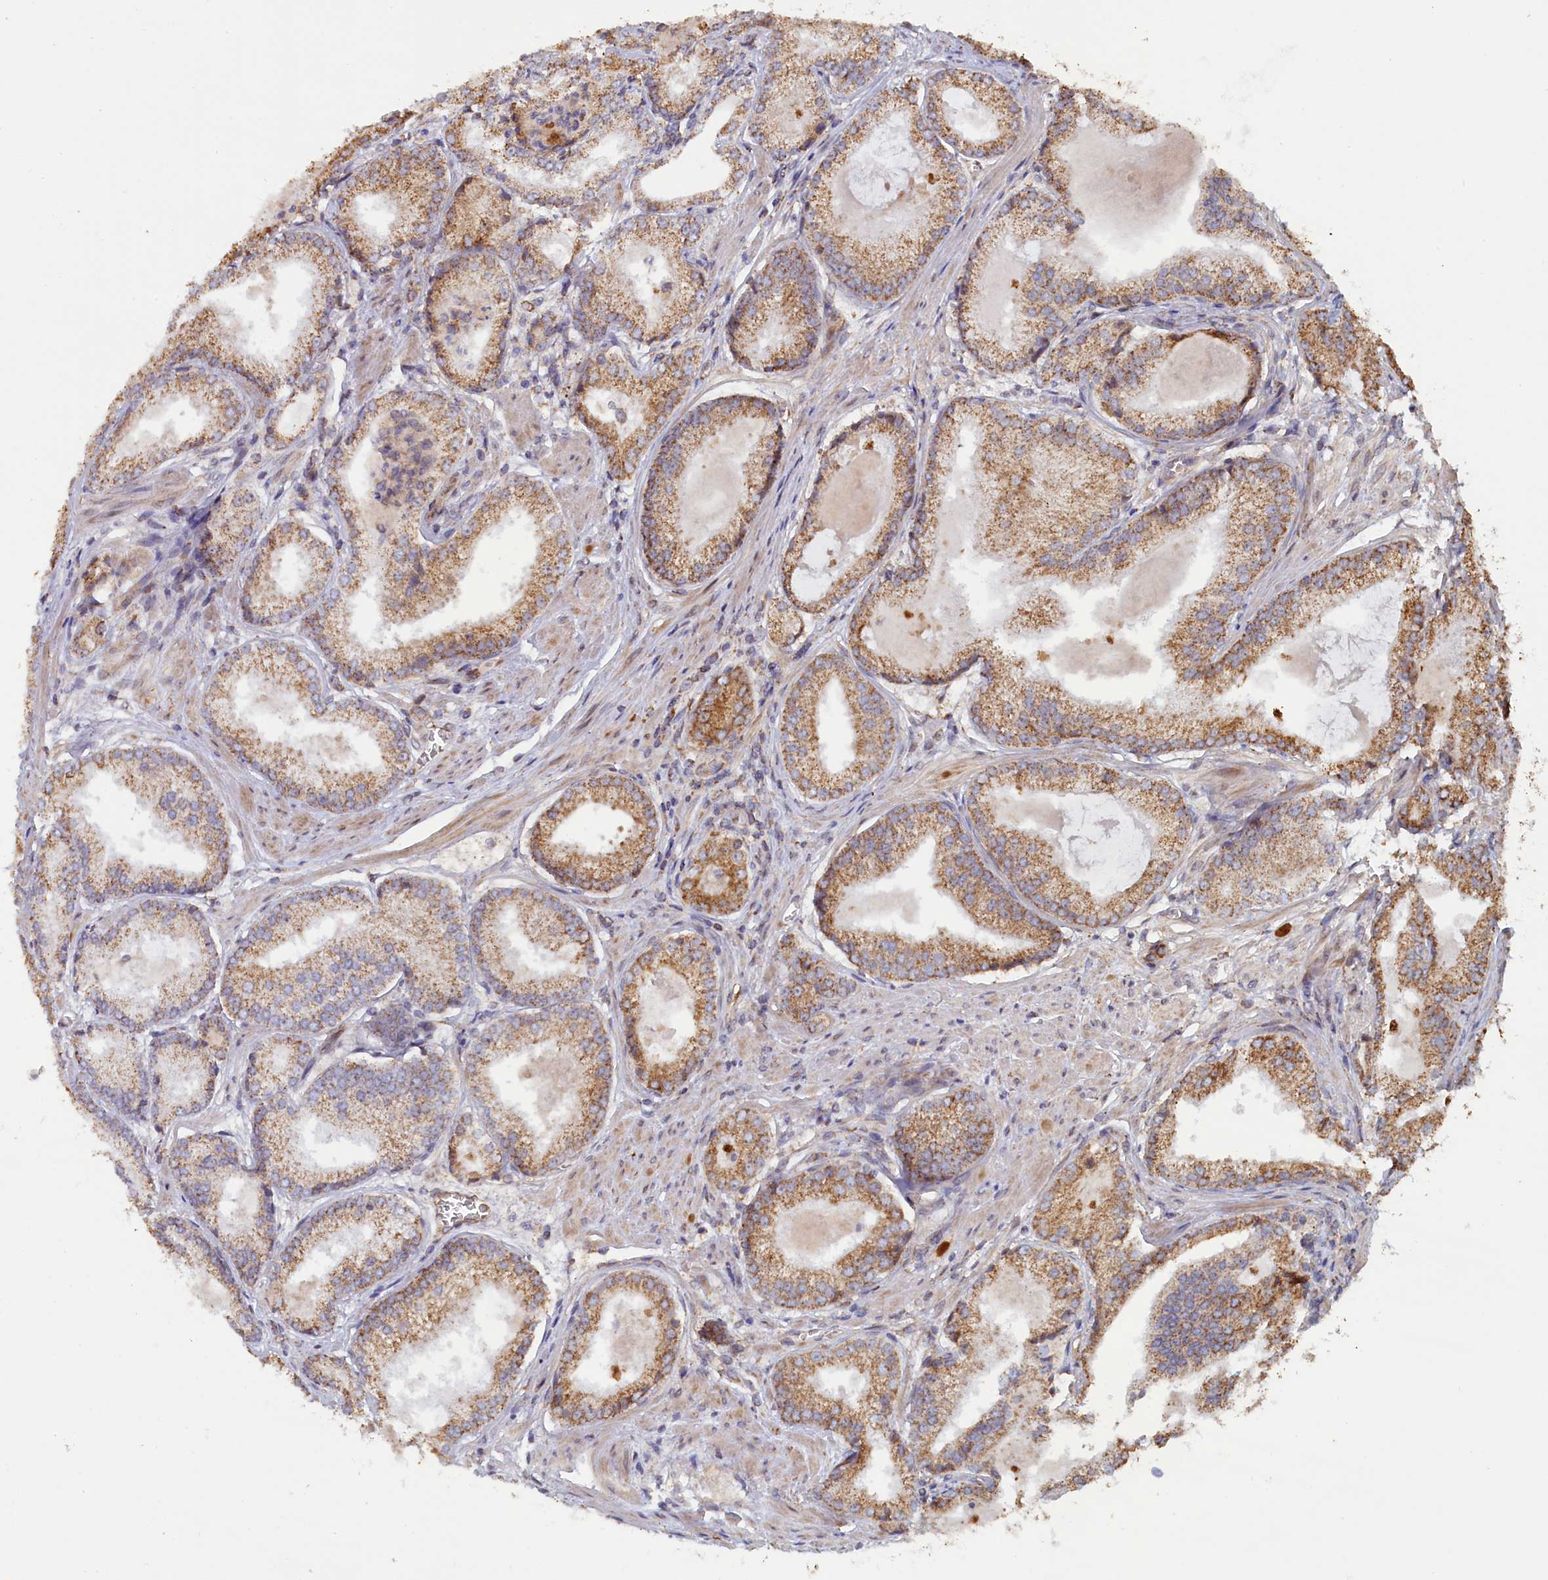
{"staining": {"intensity": "moderate", "quantity": ">75%", "location": "cytoplasmic/membranous"}, "tissue": "prostate cancer", "cell_type": "Tumor cells", "image_type": "cancer", "snomed": [{"axis": "morphology", "description": "Adenocarcinoma, Low grade"}, {"axis": "topography", "description": "Prostate"}], "caption": "Prostate low-grade adenocarcinoma was stained to show a protein in brown. There is medium levels of moderate cytoplasmic/membranous staining in about >75% of tumor cells.", "gene": "ZNF816", "patient": {"sex": "male", "age": 54}}